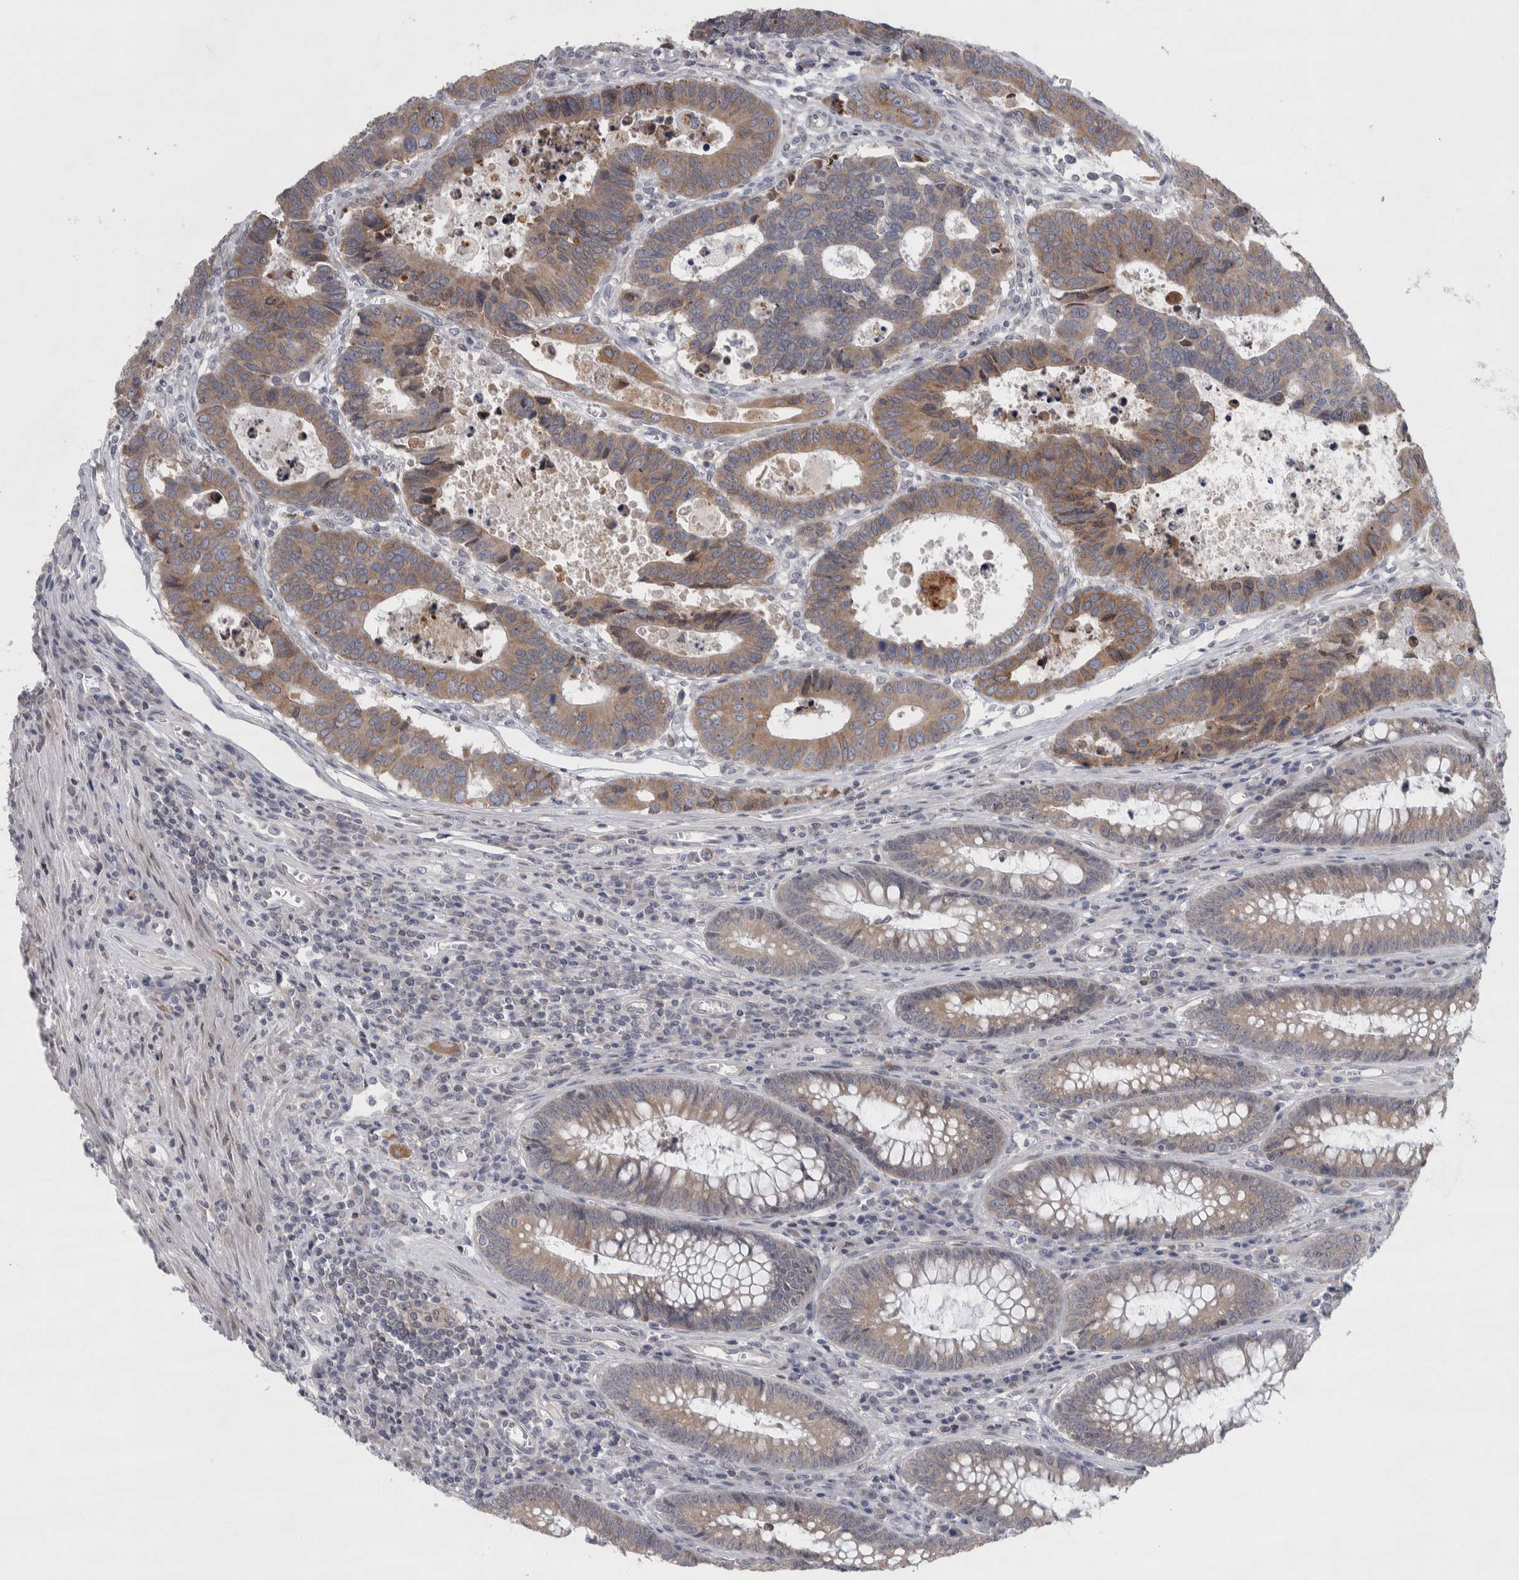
{"staining": {"intensity": "moderate", "quantity": ">75%", "location": "cytoplasmic/membranous"}, "tissue": "colorectal cancer", "cell_type": "Tumor cells", "image_type": "cancer", "snomed": [{"axis": "morphology", "description": "Adenocarcinoma, NOS"}, {"axis": "topography", "description": "Rectum"}], "caption": "This histopathology image reveals IHC staining of adenocarcinoma (colorectal), with medium moderate cytoplasmic/membranous staining in about >75% of tumor cells.", "gene": "SIGMAR1", "patient": {"sex": "male", "age": 84}}